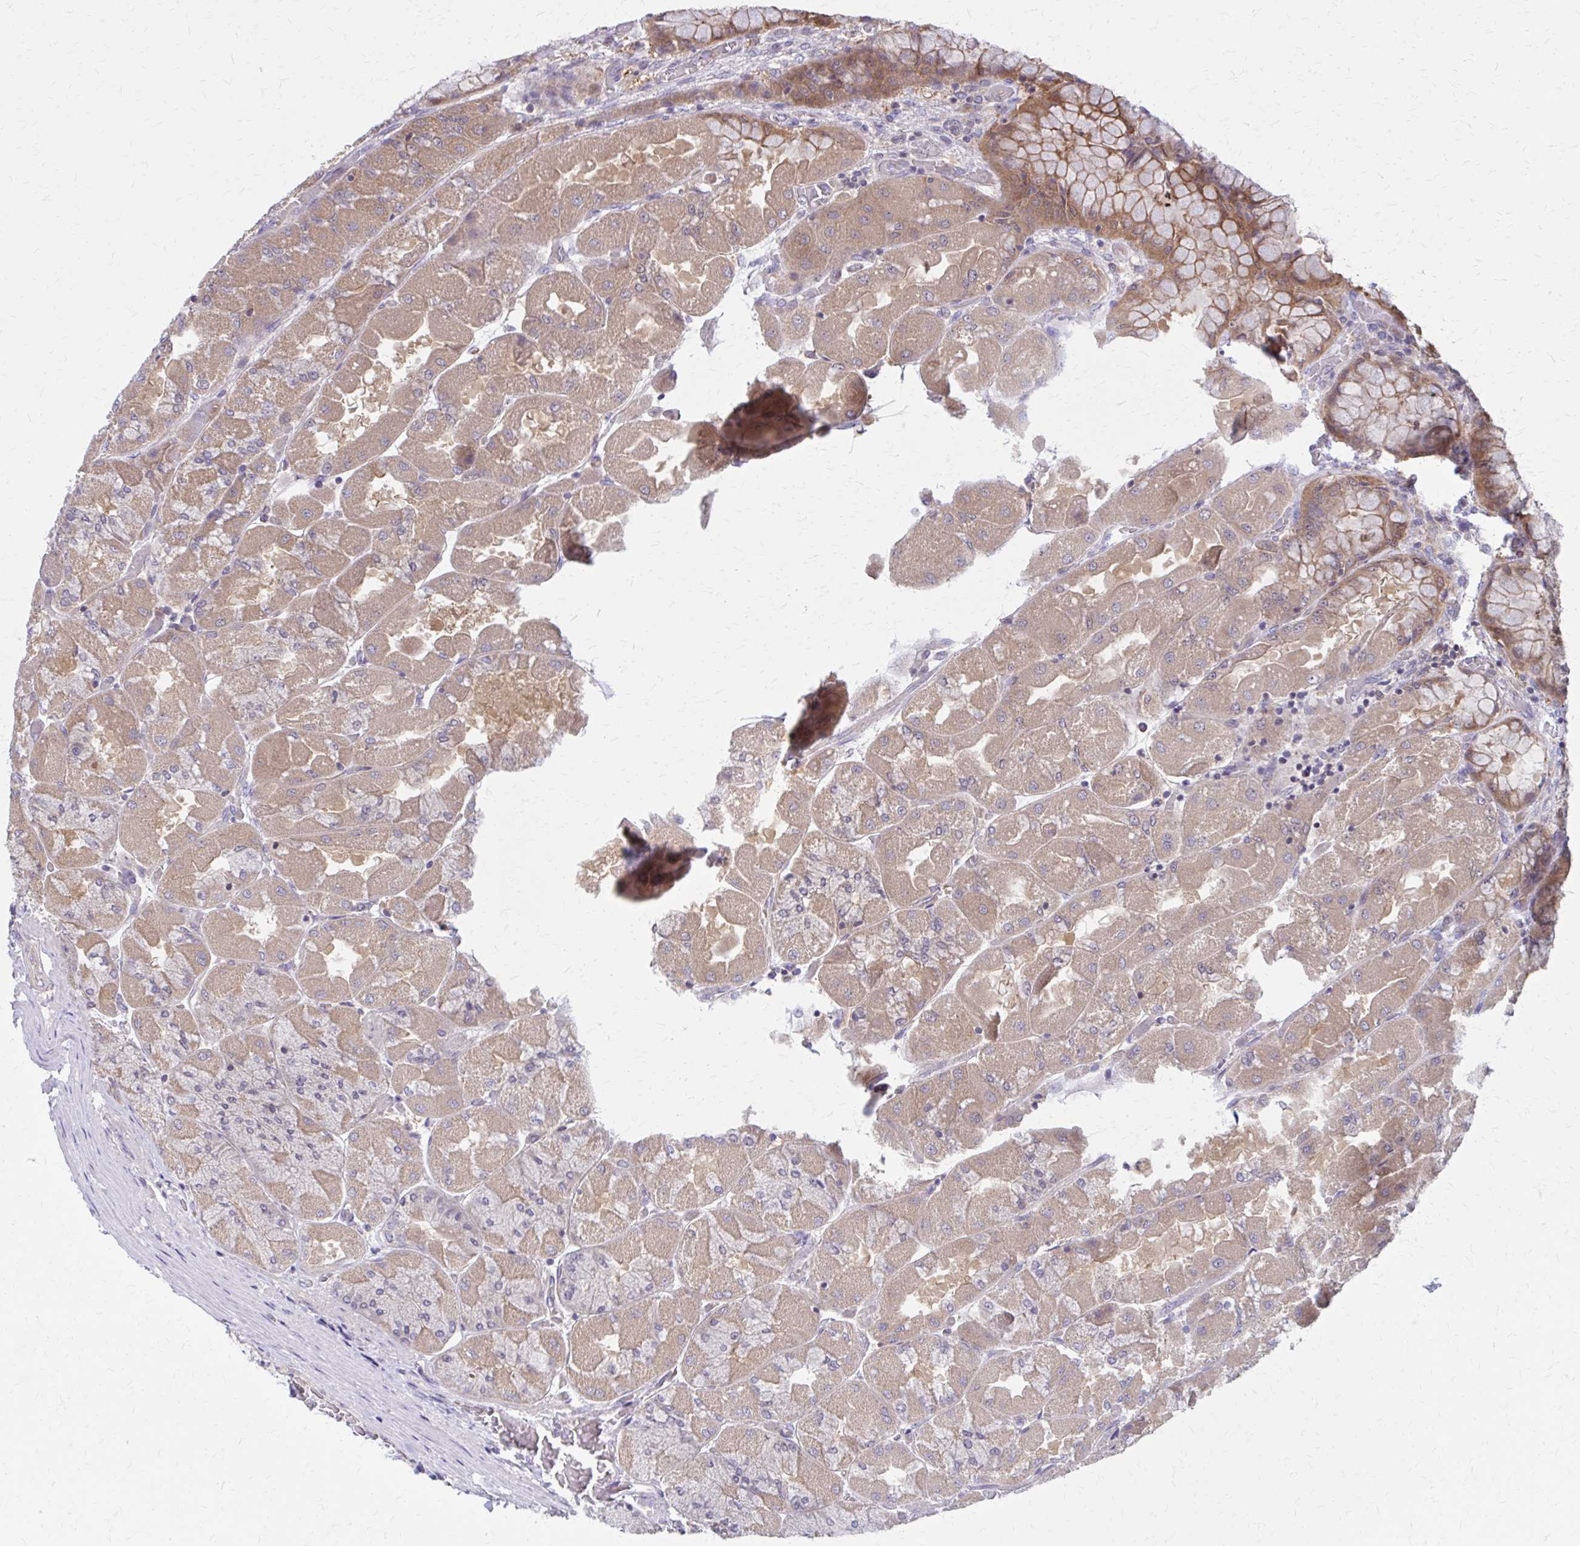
{"staining": {"intensity": "weak", "quantity": "25%-75%", "location": "cytoplasmic/membranous"}, "tissue": "stomach", "cell_type": "Glandular cells", "image_type": "normal", "snomed": [{"axis": "morphology", "description": "Normal tissue, NOS"}, {"axis": "topography", "description": "Stomach"}], "caption": "Brown immunohistochemical staining in normal human stomach exhibits weak cytoplasmic/membranous expression in approximately 25%-75% of glandular cells. The protein is shown in brown color, while the nuclei are stained blue.", "gene": "DBI", "patient": {"sex": "female", "age": 61}}